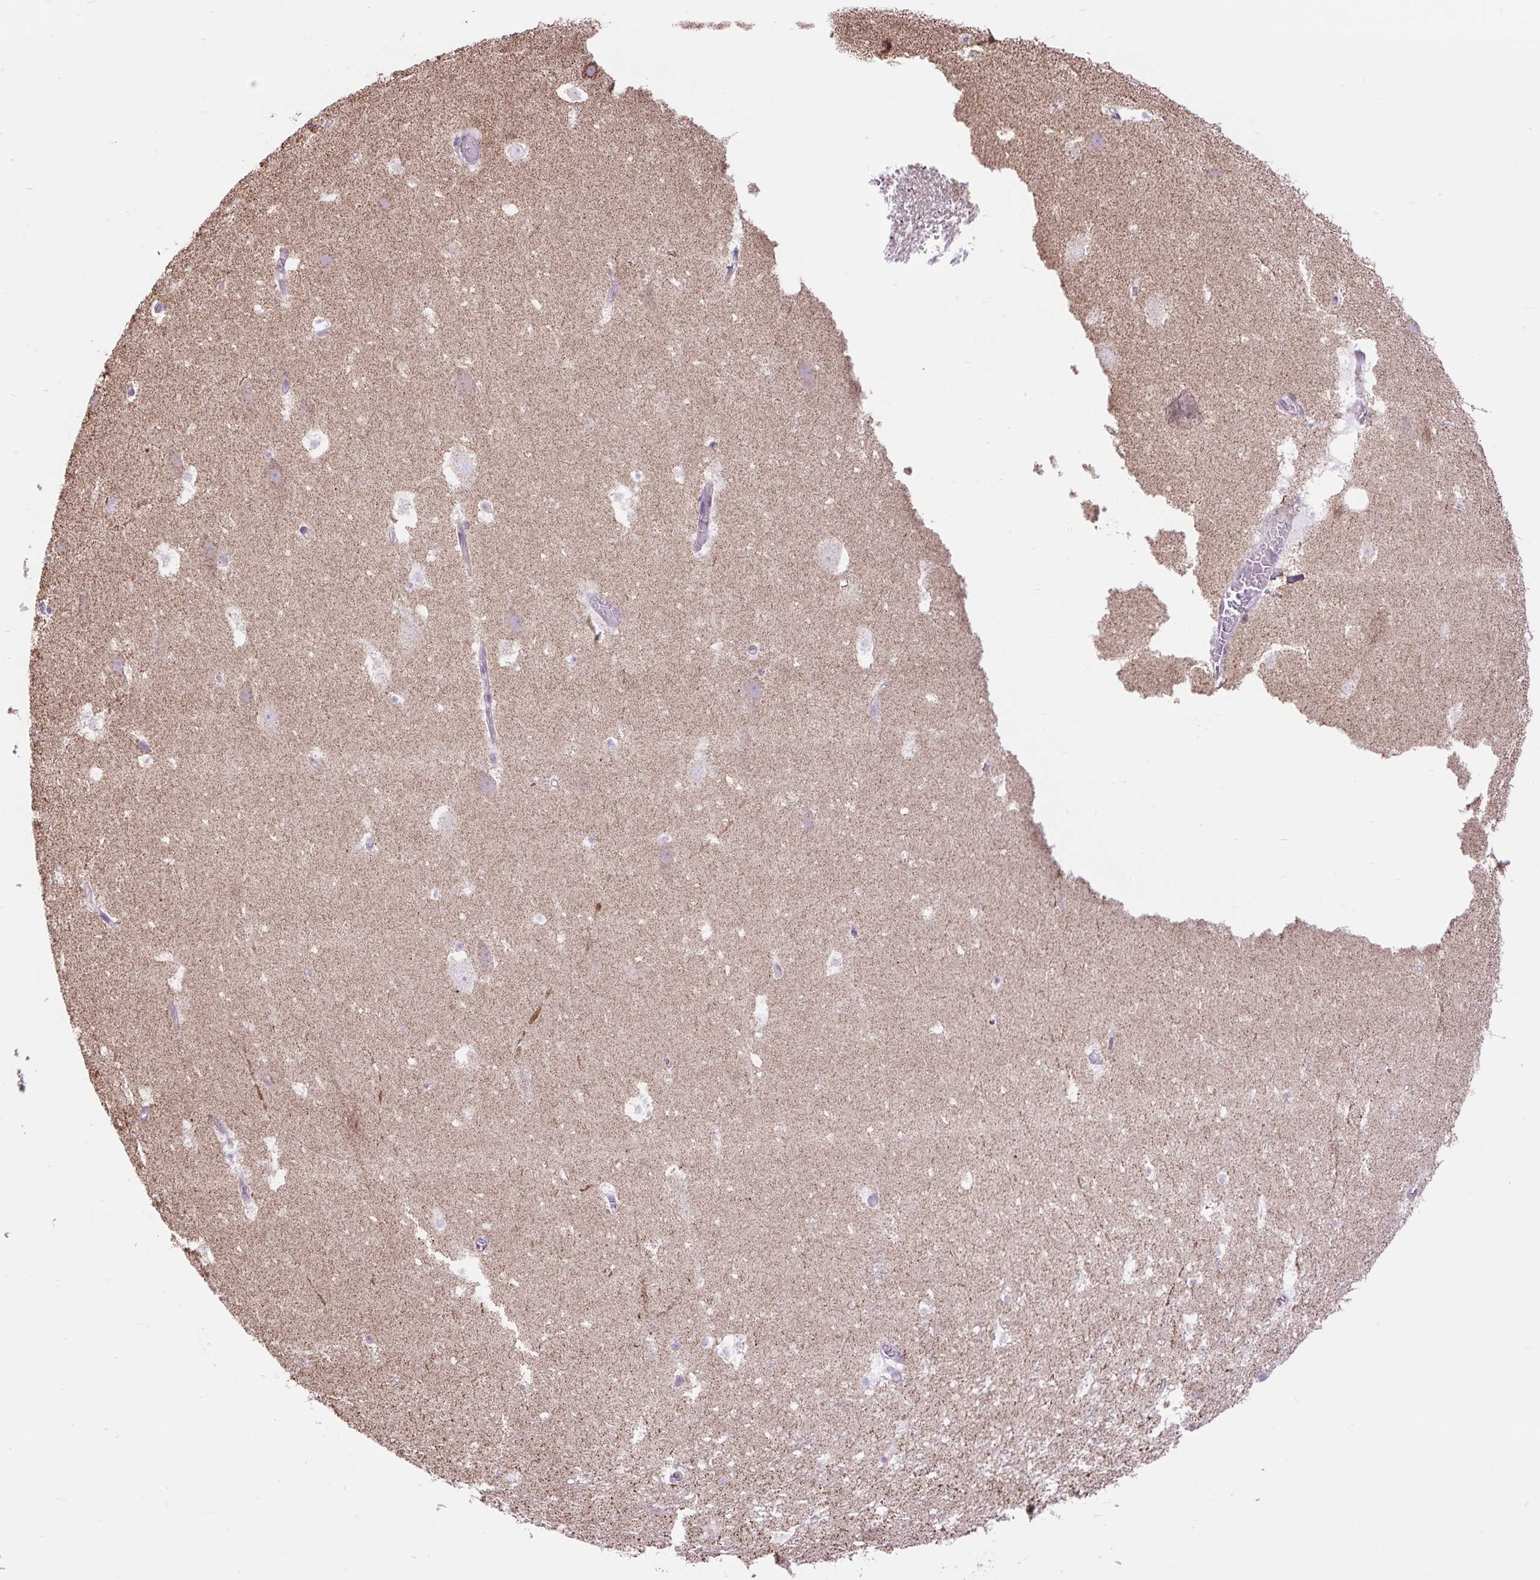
{"staining": {"intensity": "negative", "quantity": "none", "location": "none"}, "tissue": "hippocampus", "cell_type": "Glial cells", "image_type": "normal", "snomed": [{"axis": "morphology", "description": "Normal tissue, NOS"}, {"axis": "topography", "description": "Hippocampus"}], "caption": "Hippocampus was stained to show a protein in brown. There is no significant staining in glial cells. Nuclei are stained in blue.", "gene": "SCO2", "patient": {"sex": "female", "age": 42}}